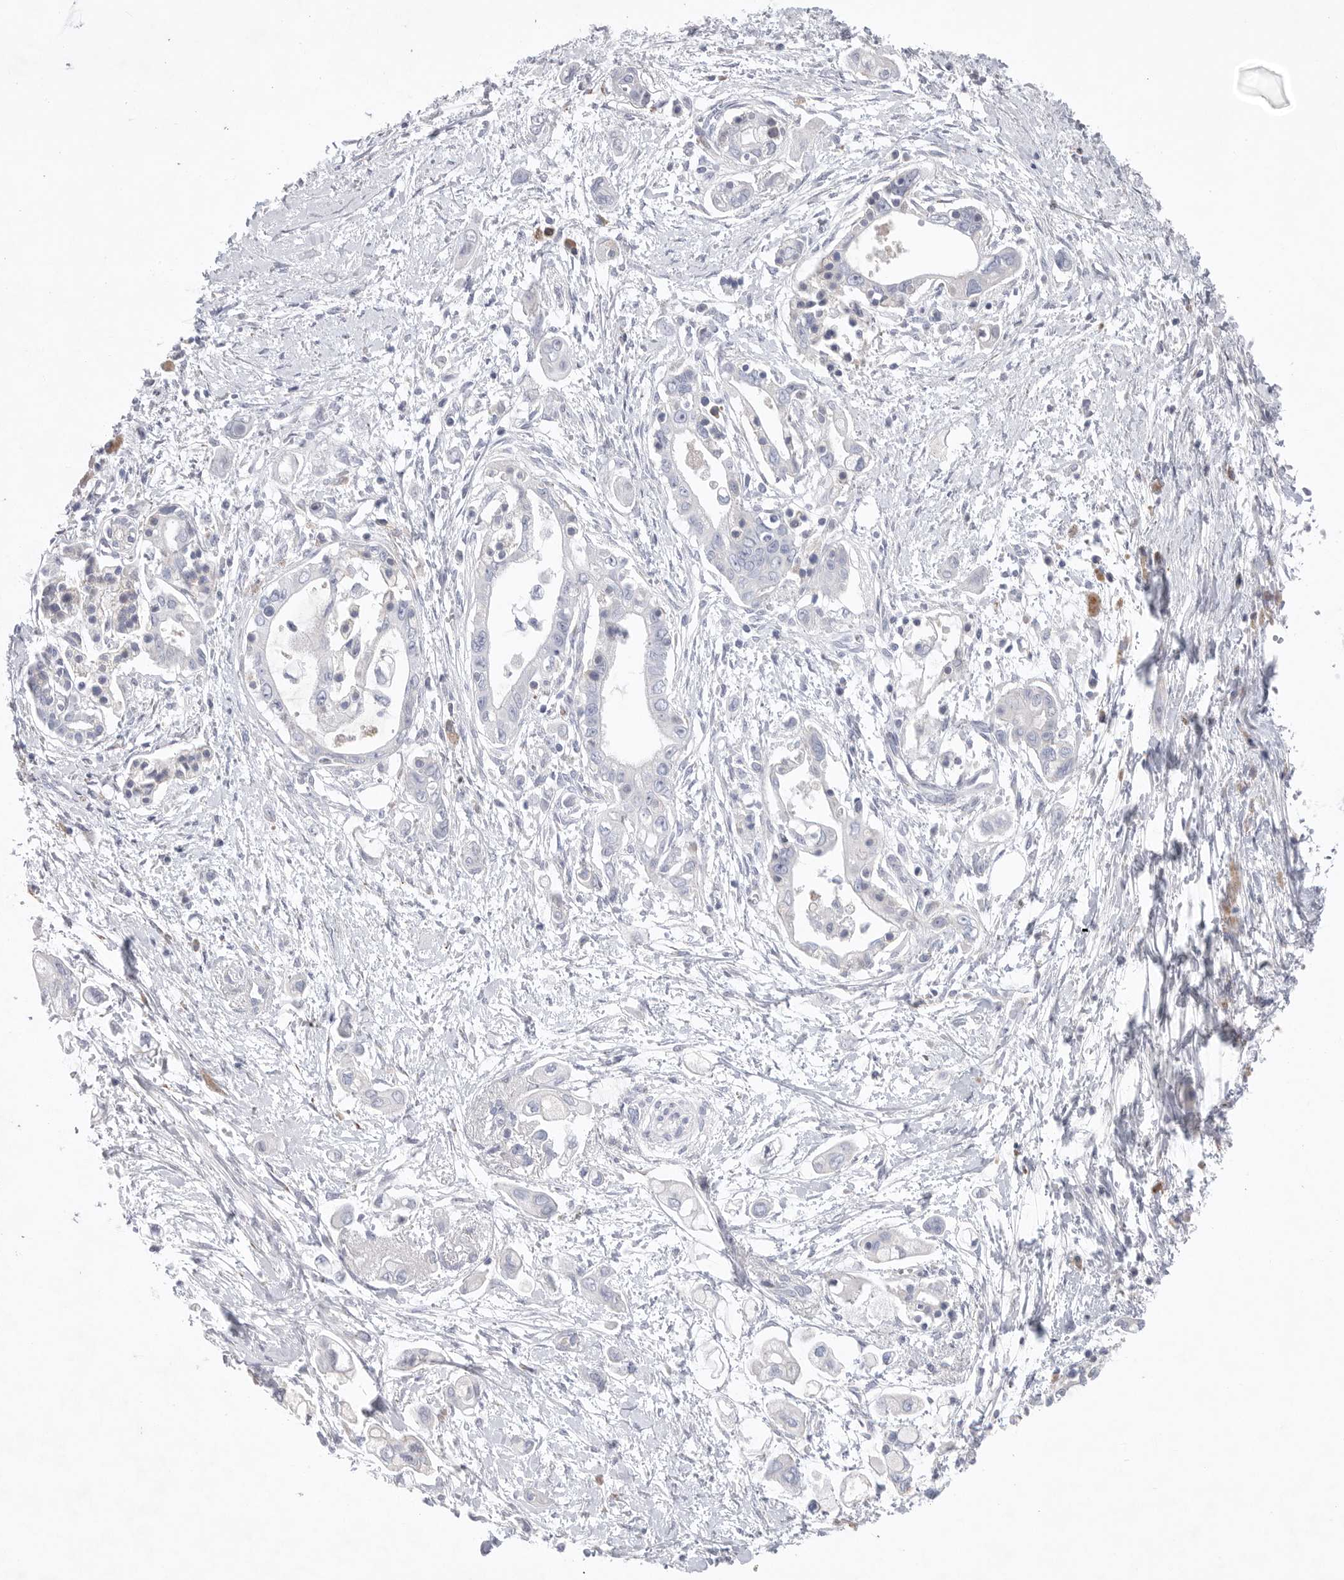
{"staining": {"intensity": "negative", "quantity": "none", "location": "none"}, "tissue": "pancreatic cancer", "cell_type": "Tumor cells", "image_type": "cancer", "snomed": [{"axis": "morphology", "description": "Adenocarcinoma, NOS"}, {"axis": "topography", "description": "Pancreas"}], "caption": "A high-resolution photomicrograph shows IHC staining of pancreatic cancer, which shows no significant expression in tumor cells.", "gene": "CAMK2B", "patient": {"sex": "male", "age": 59}}